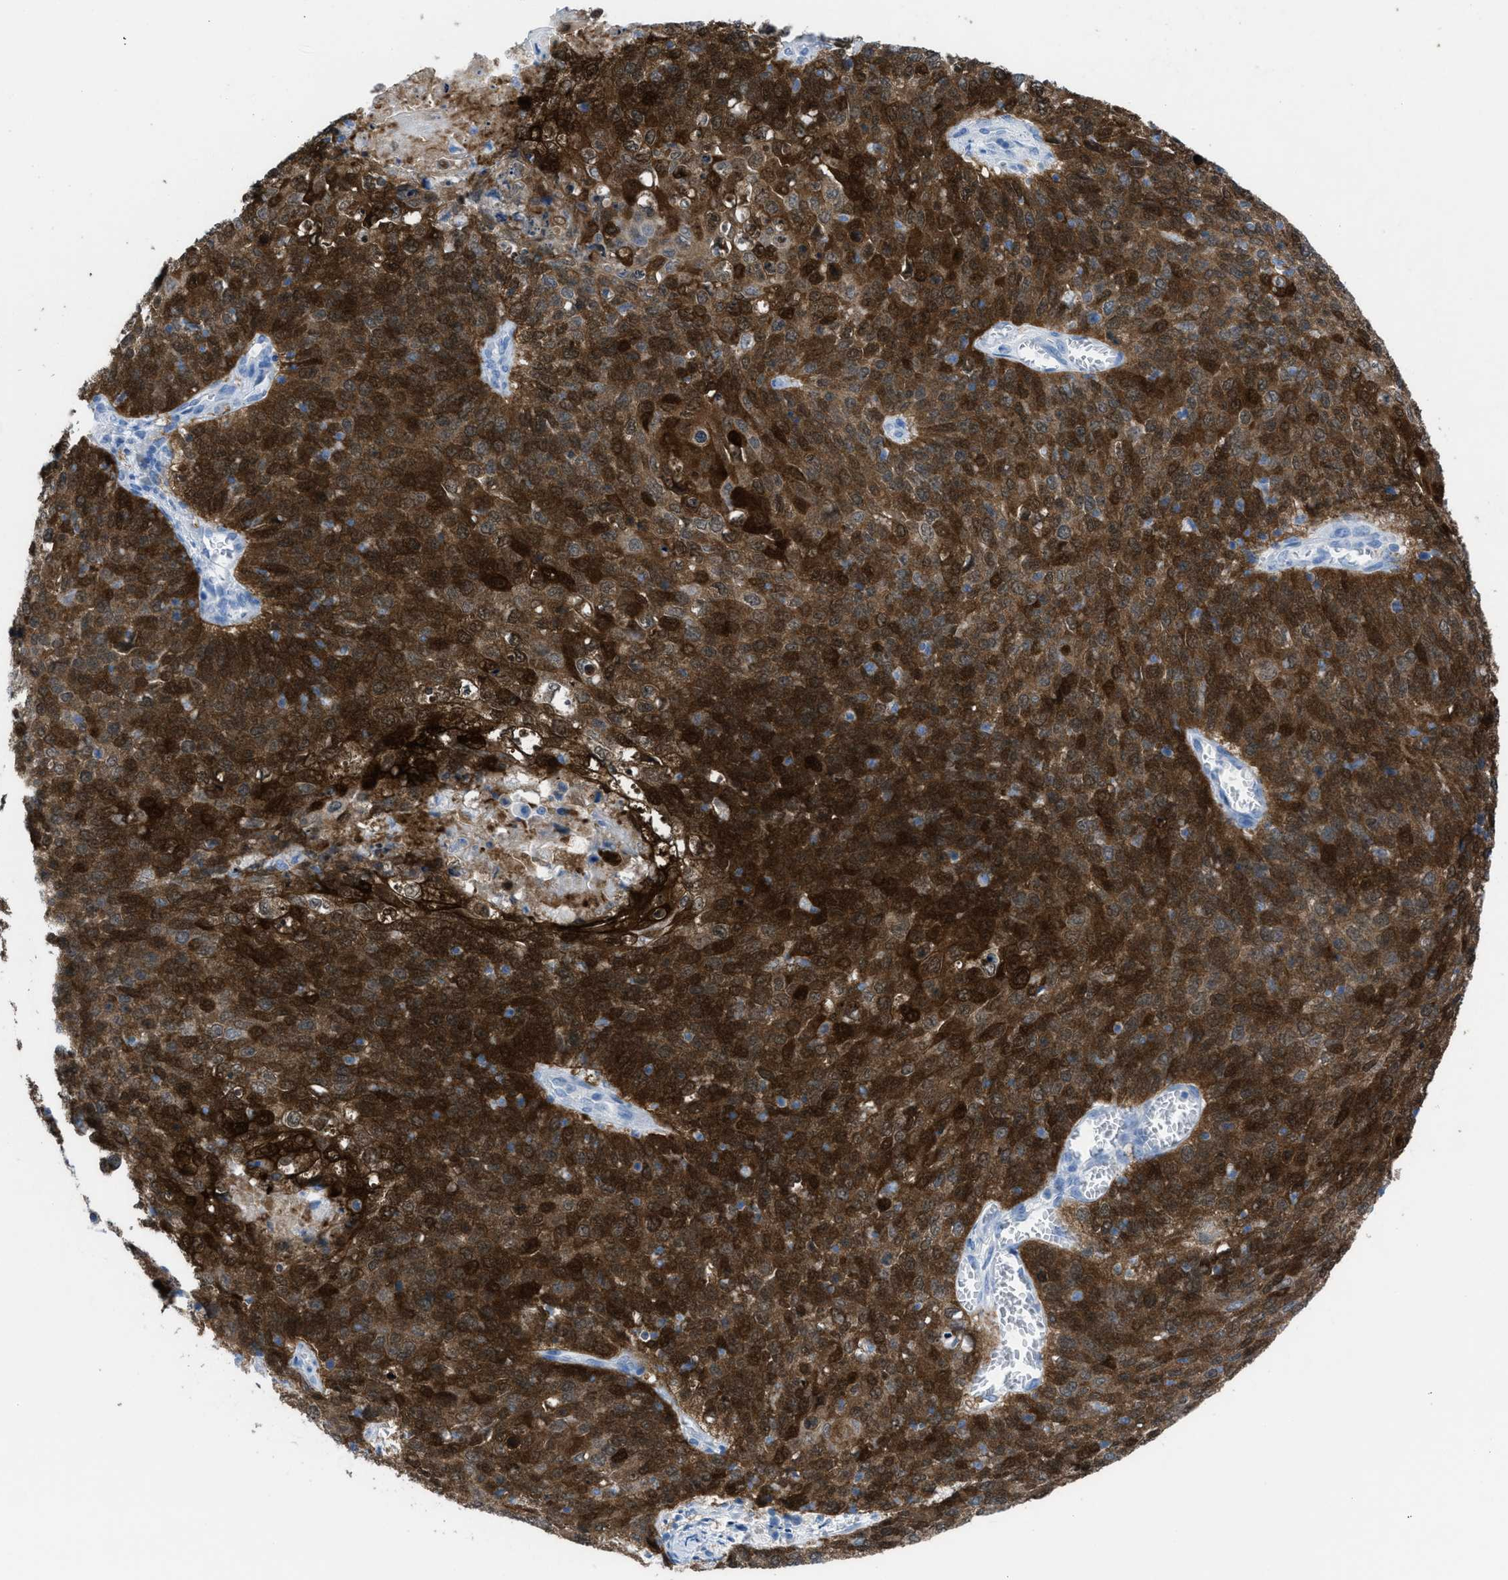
{"staining": {"intensity": "strong", "quantity": ">75%", "location": "cytoplasmic/membranous,nuclear"}, "tissue": "cervical cancer", "cell_type": "Tumor cells", "image_type": "cancer", "snomed": [{"axis": "morphology", "description": "Squamous cell carcinoma, NOS"}, {"axis": "topography", "description": "Cervix"}], "caption": "Immunohistochemical staining of cervical squamous cell carcinoma exhibits high levels of strong cytoplasmic/membranous and nuclear protein staining in about >75% of tumor cells.", "gene": "CDKN2A", "patient": {"sex": "female", "age": 39}}